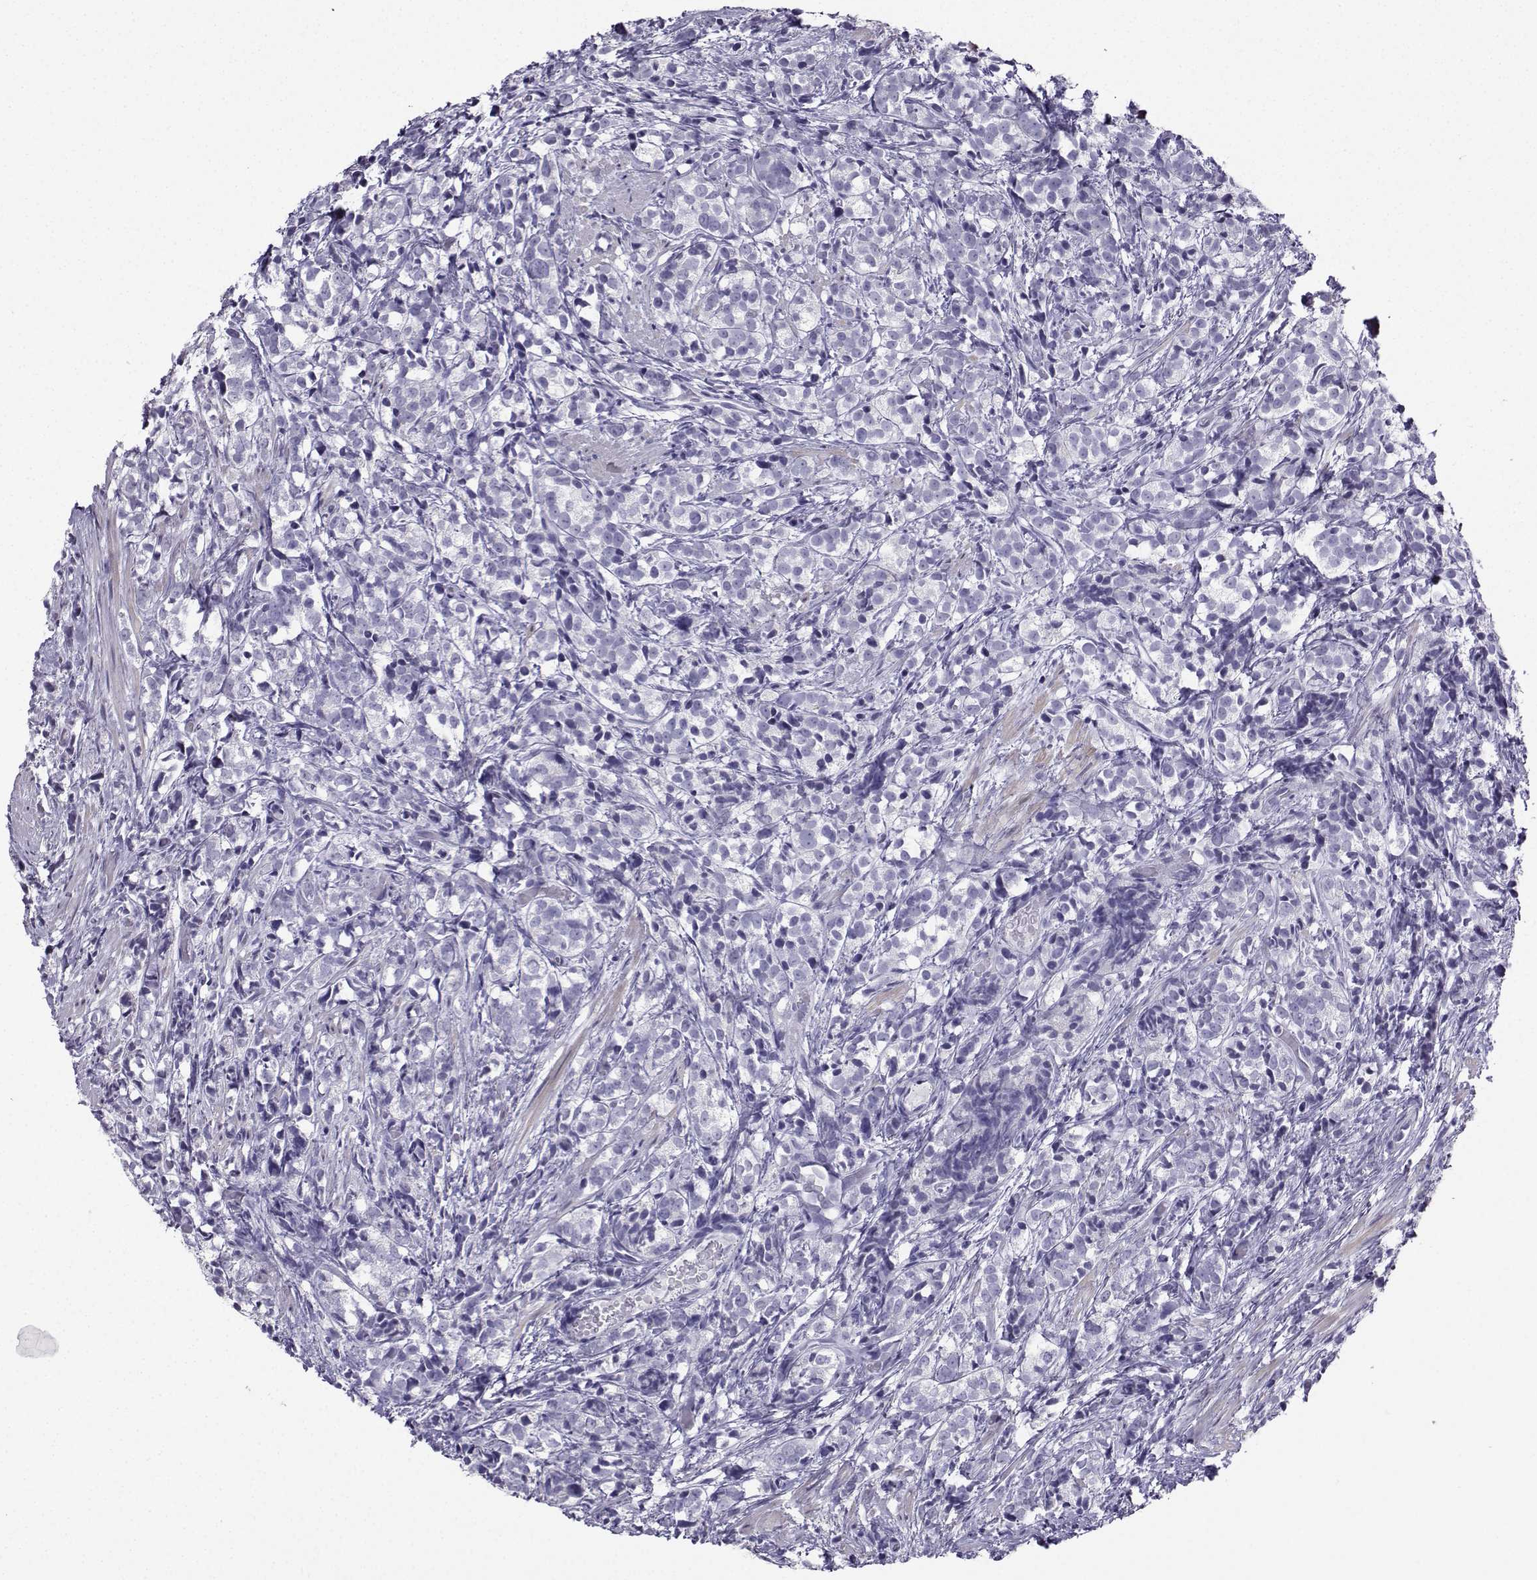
{"staining": {"intensity": "negative", "quantity": "none", "location": "none"}, "tissue": "prostate cancer", "cell_type": "Tumor cells", "image_type": "cancer", "snomed": [{"axis": "morphology", "description": "Adenocarcinoma, High grade"}, {"axis": "topography", "description": "Prostate"}], "caption": "The histopathology image displays no staining of tumor cells in prostate cancer. The staining is performed using DAB brown chromogen with nuclei counter-stained in using hematoxylin.", "gene": "KIF17", "patient": {"sex": "male", "age": 53}}